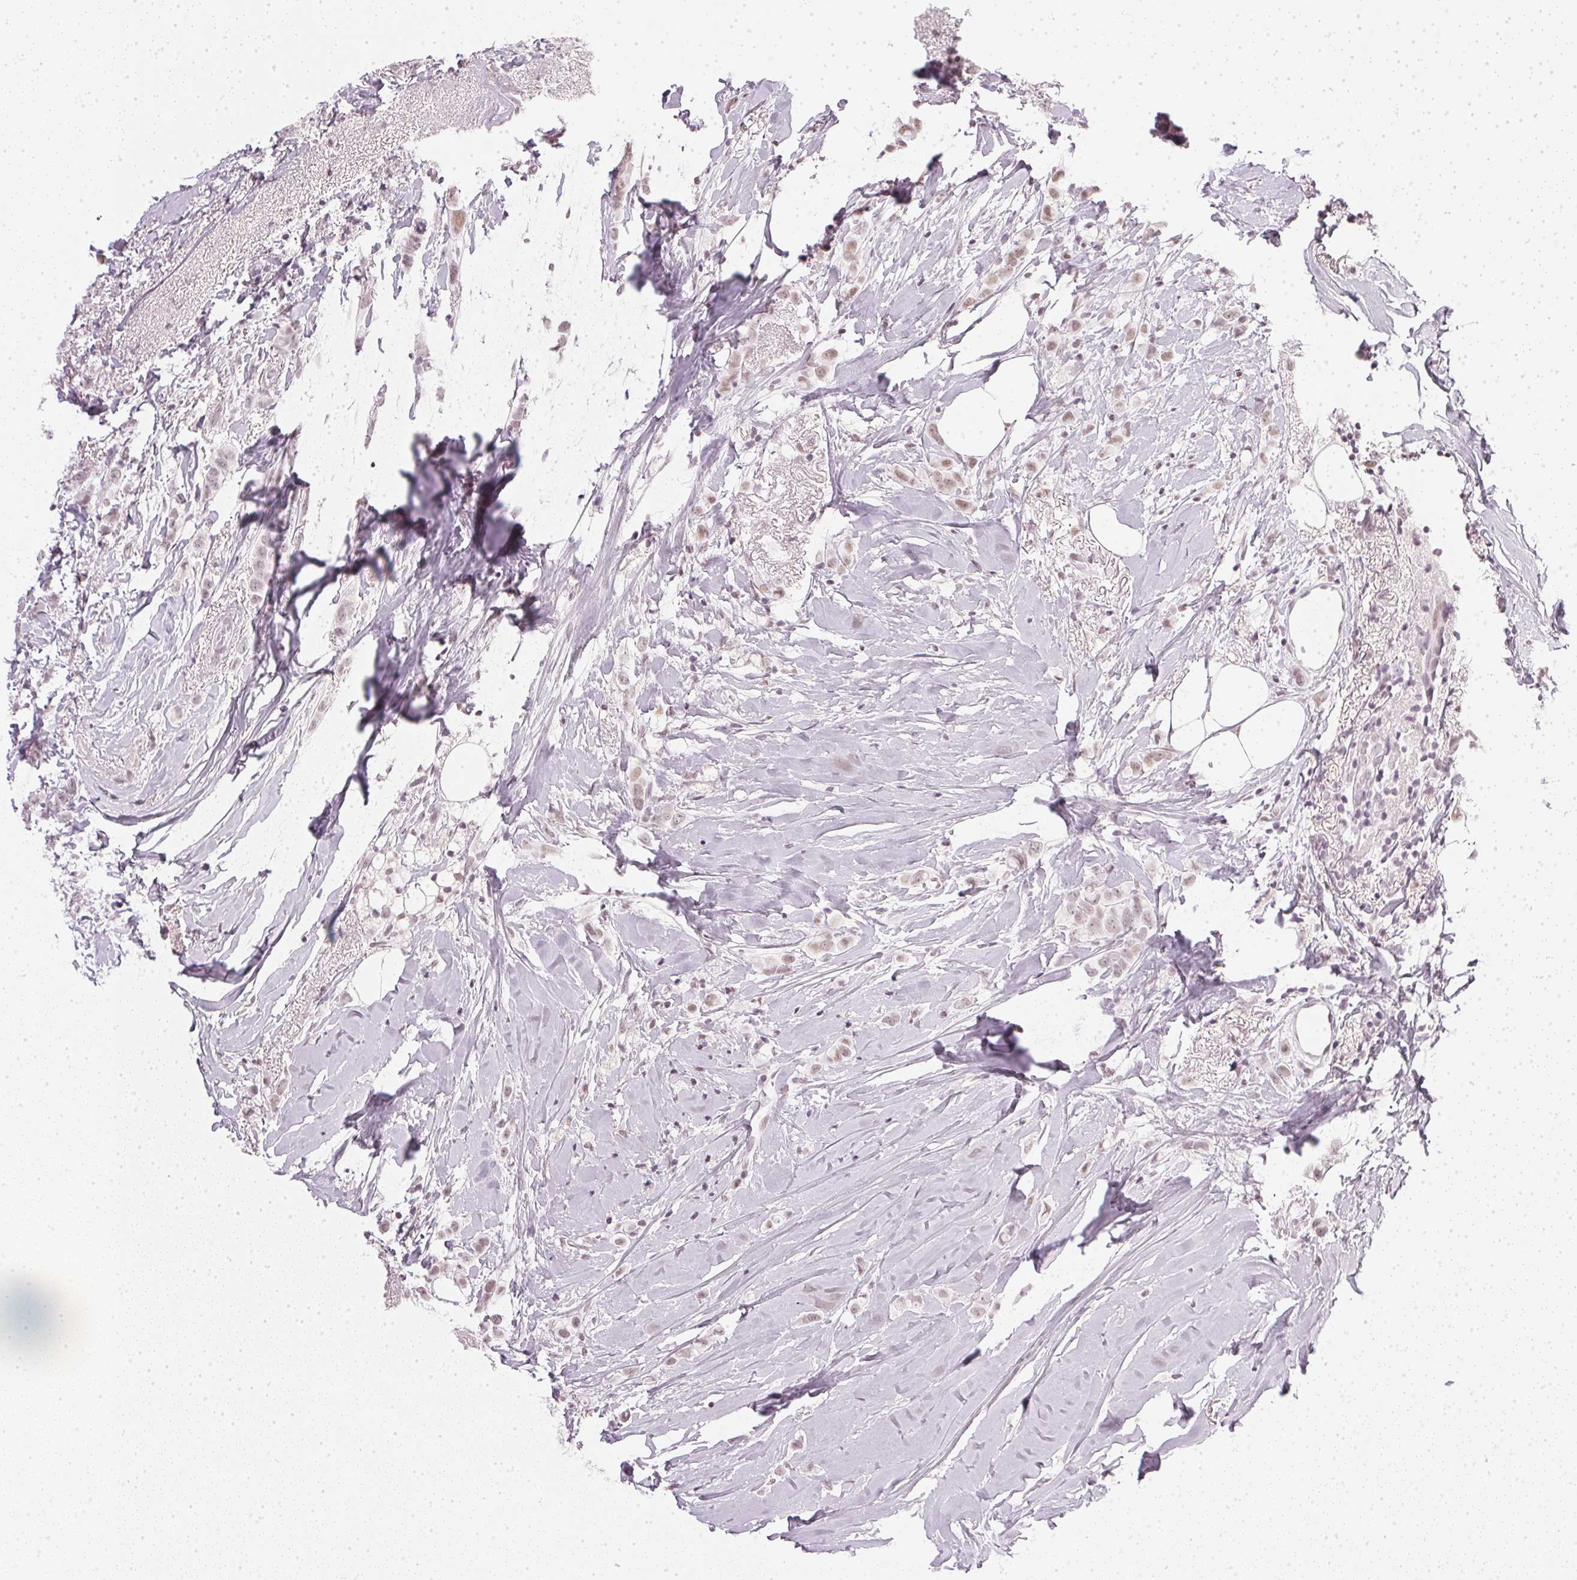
{"staining": {"intensity": "weak", "quantity": "25%-75%", "location": "nuclear"}, "tissue": "breast cancer", "cell_type": "Tumor cells", "image_type": "cancer", "snomed": [{"axis": "morphology", "description": "Lobular carcinoma"}, {"axis": "topography", "description": "Breast"}], "caption": "Immunohistochemistry histopathology image of human breast lobular carcinoma stained for a protein (brown), which shows low levels of weak nuclear staining in approximately 25%-75% of tumor cells.", "gene": "DNAJC6", "patient": {"sex": "female", "age": 66}}